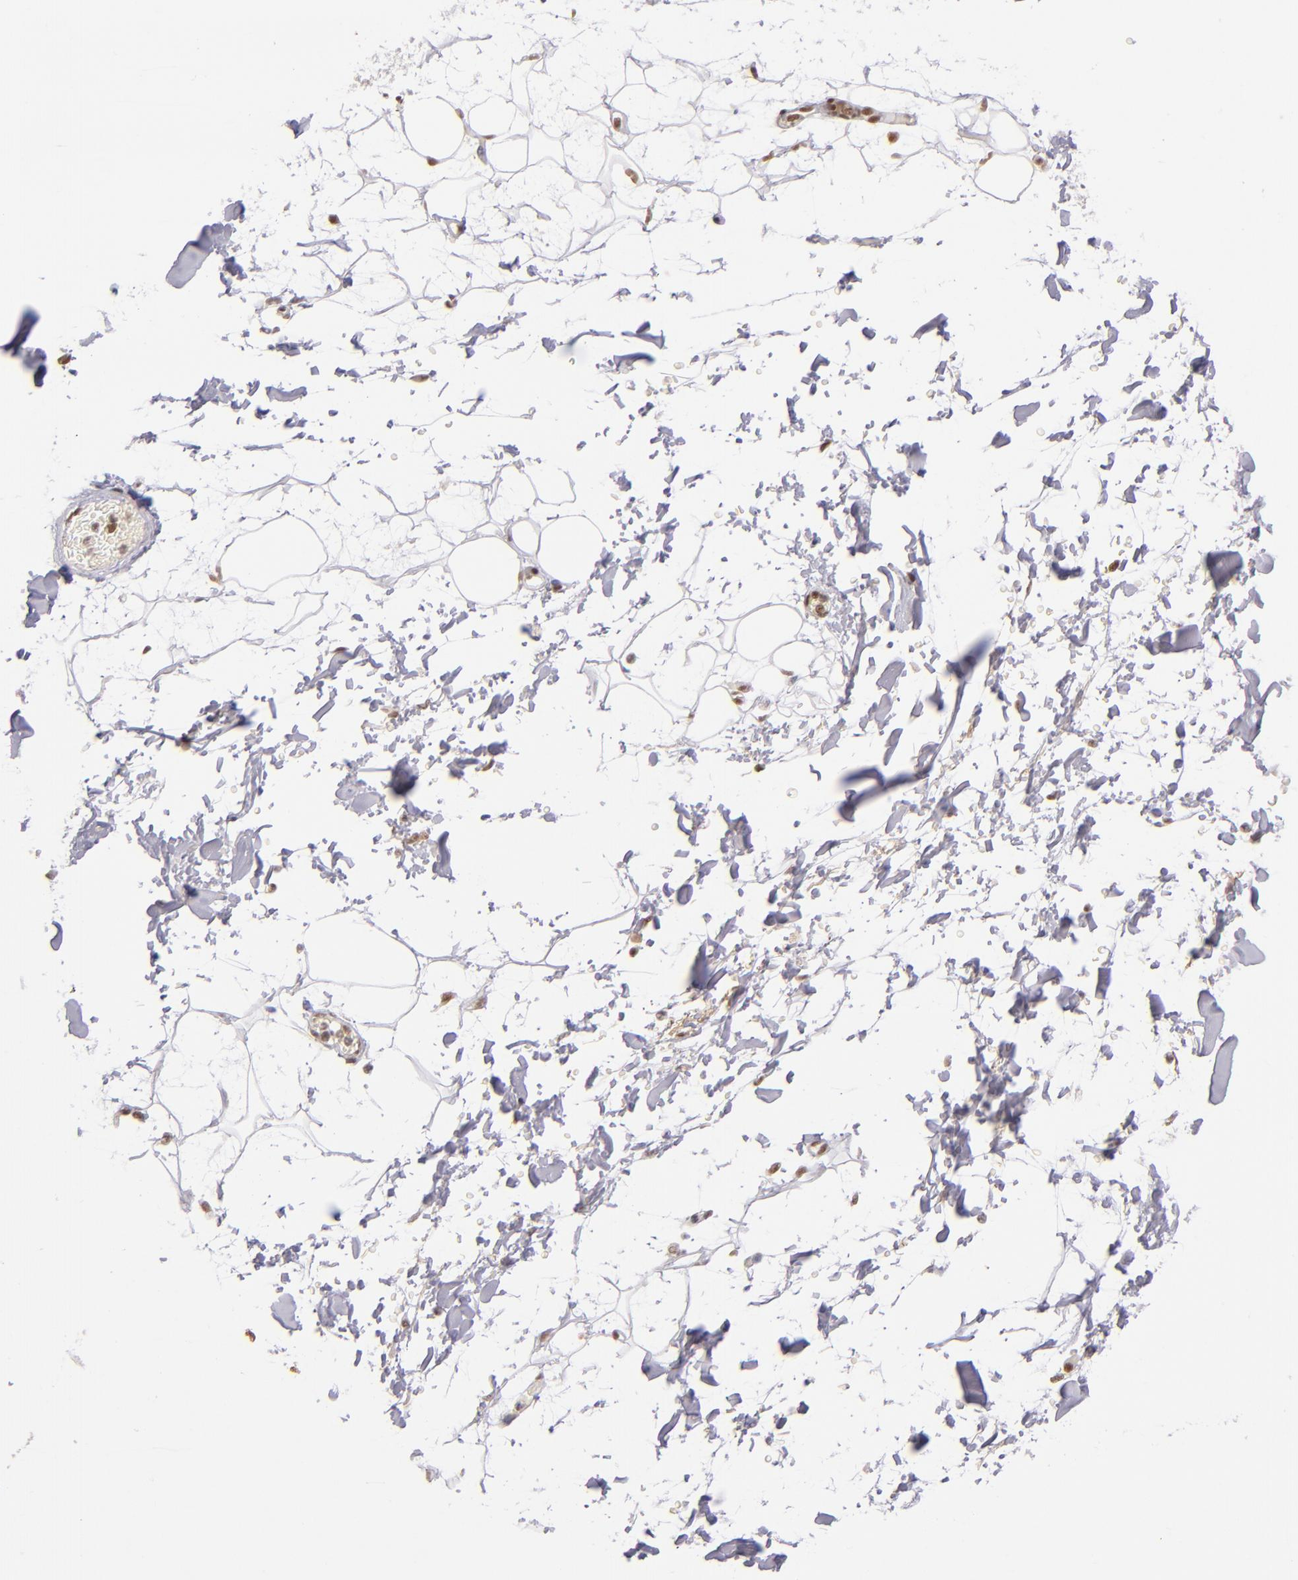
{"staining": {"intensity": "moderate", "quantity": "25%-75%", "location": "nuclear"}, "tissue": "adipose tissue", "cell_type": "Adipocytes", "image_type": "normal", "snomed": [{"axis": "morphology", "description": "Normal tissue, NOS"}, {"axis": "topography", "description": "Soft tissue"}], "caption": "The photomicrograph exhibits immunohistochemical staining of benign adipose tissue. There is moderate nuclear staining is identified in about 25%-75% of adipocytes. (DAB (3,3'-diaminobenzidine) = brown stain, brightfield microscopy at high magnification).", "gene": "ZNF148", "patient": {"sex": "male", "age": 72}}